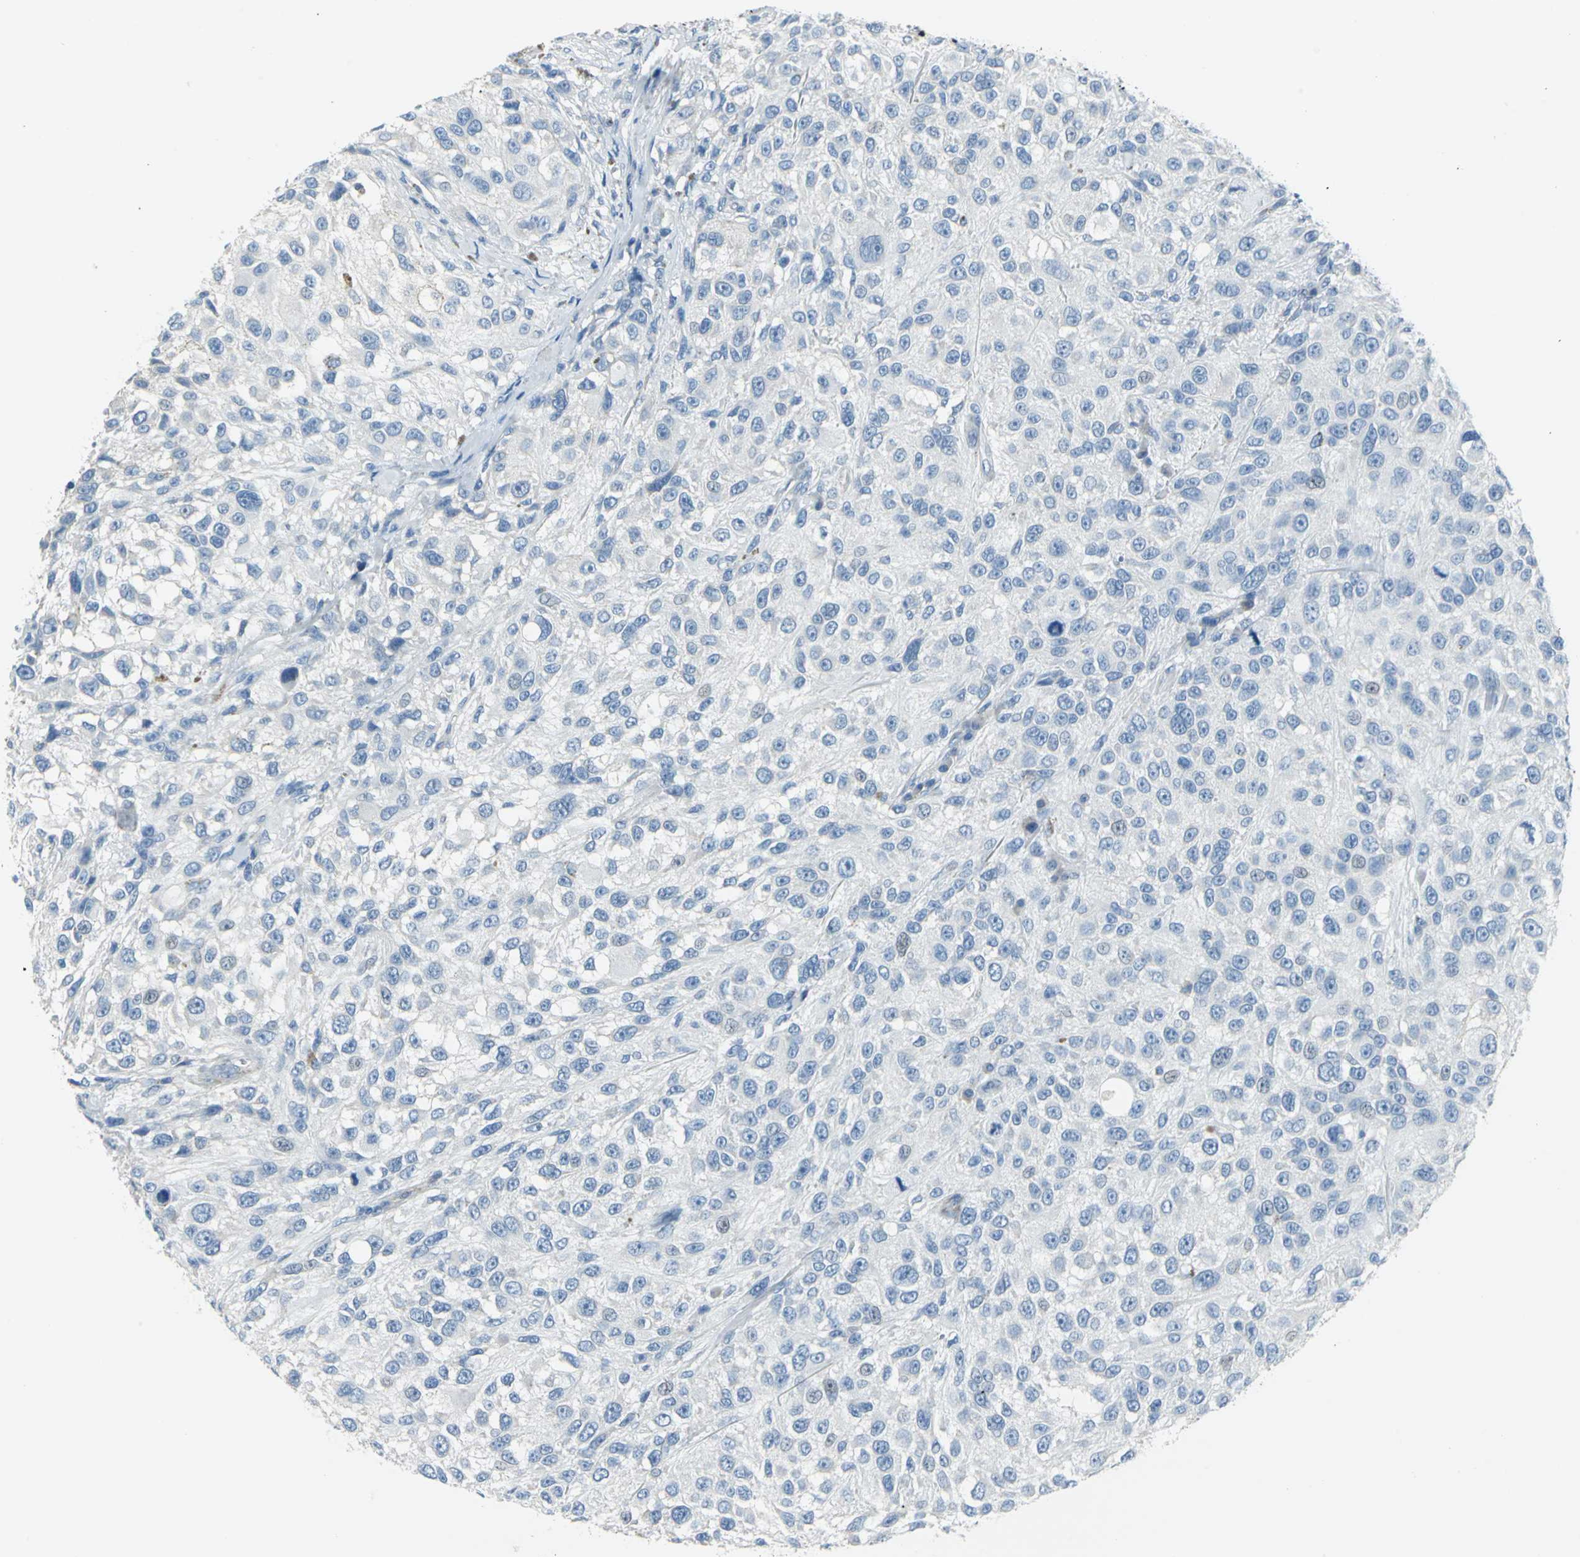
{"staining": {"intensity": "negative", "quantity": "none", "location": "none"}, "tissue": "melanoma", "cell_type": "Tumor cells", "image_type": "cancer", "snomed": [{"axis": "morphology", "description": "Necrosis, NOS"}, {"axis": "morphology", "description": "Malignant melanoma, NOS"}, {"axis": "topography", "description": "Skin"}], "caption": "DAB immunohistochemical staining of human malignant melanoma displays no significant expression in tumor cells. The staining was performed using DAB to visualize the protein expression in brown, while the nuclei were stained in blue with hematoxylin (Magnification: 20x).", "gene": "DNAI2", "patient": {"sex": "female", "age": 87}}